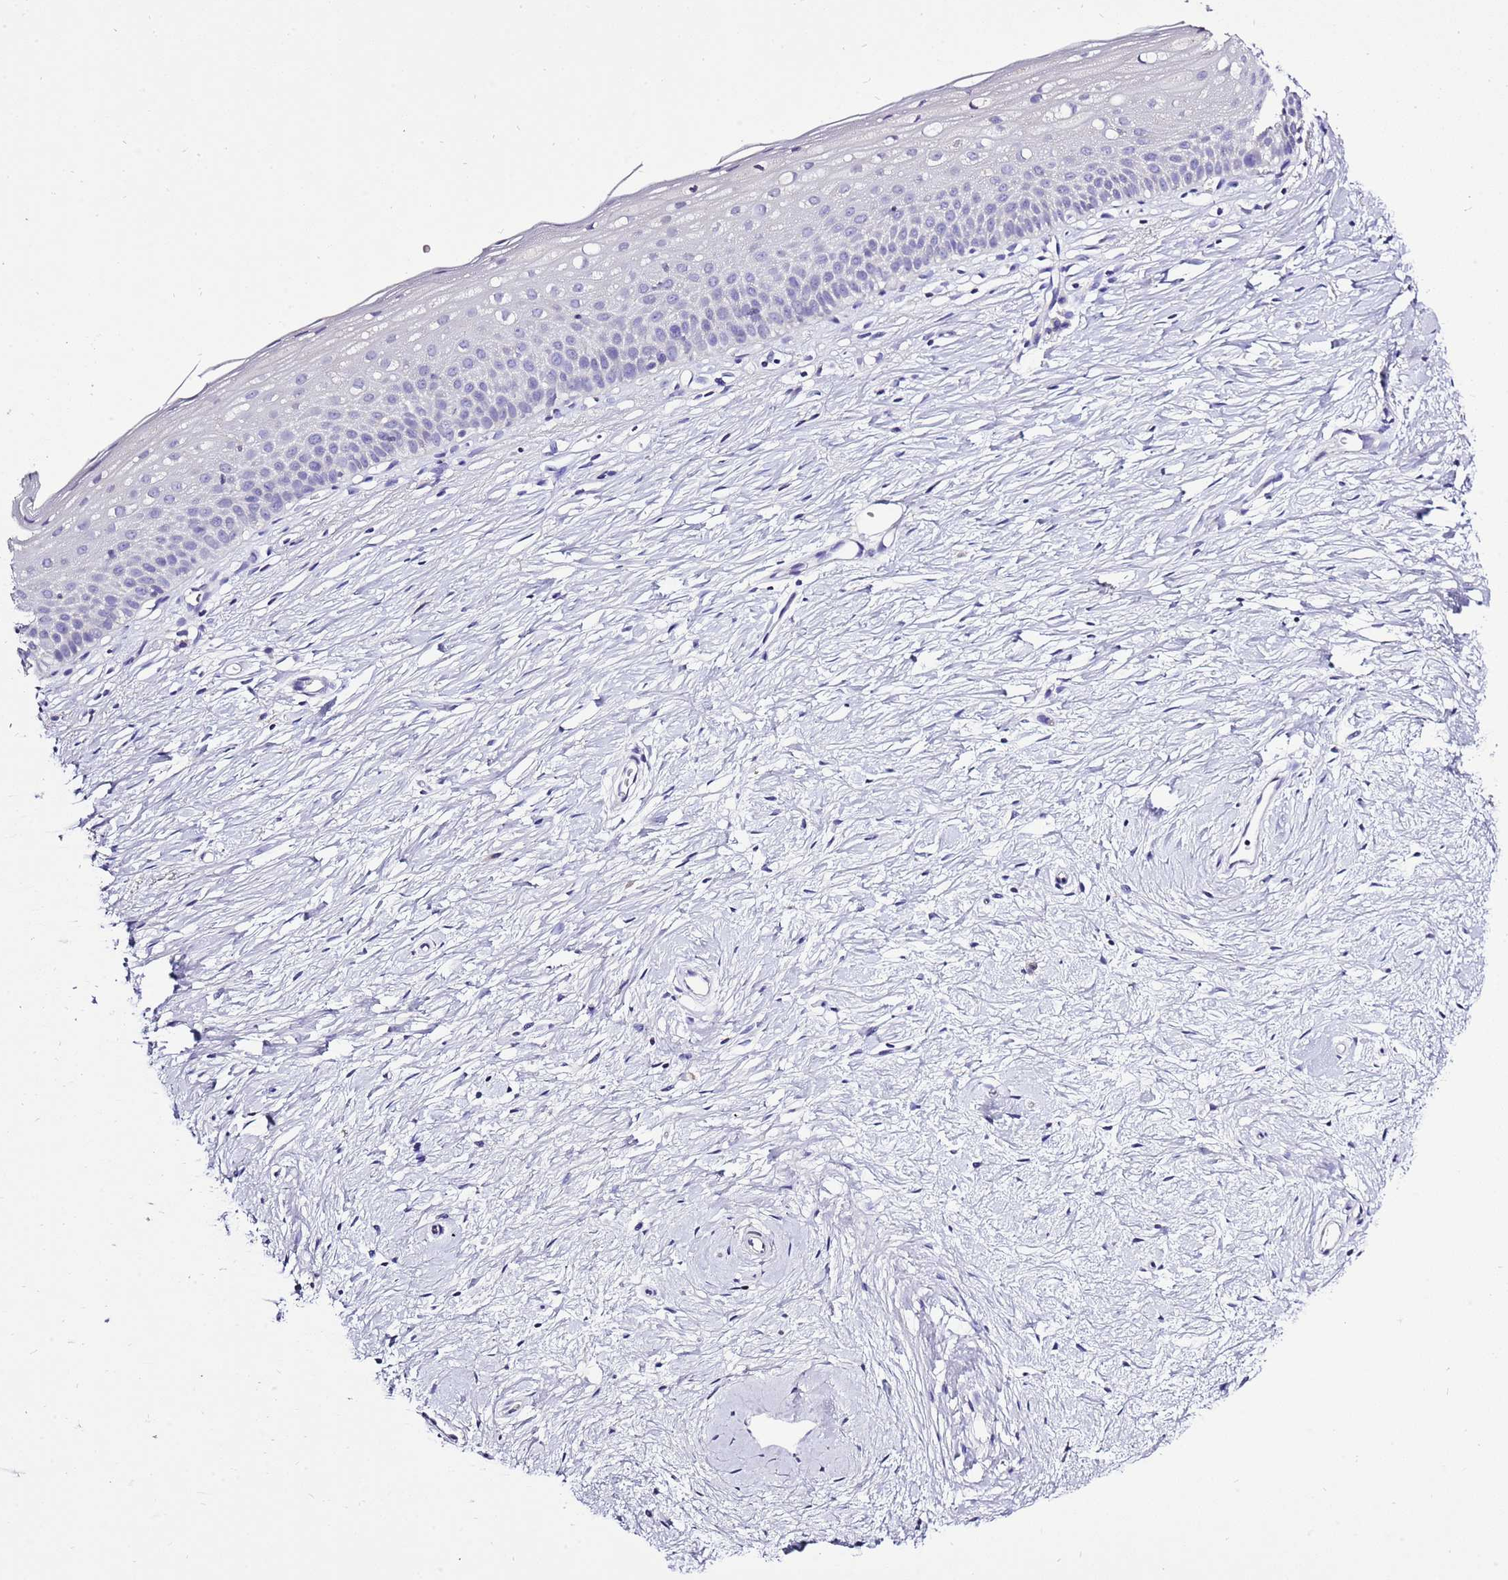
{"staining": {"intensity": "negative", "quantity": "none", "location": "none"}, "tissue": "cervix", "cell_type": "Glandular cells", "image_type": "normal", "snomed": [{"axis": "morphology", "description": "Normal tissue, NOS"}, {"axis": "topography", "description": "Cervix"}], "caption": "IHC of normal cervix demonstrates no positivity in glandular cells.", "gene": "GLCE", "patient": {"sex": "female", "age": 57}}